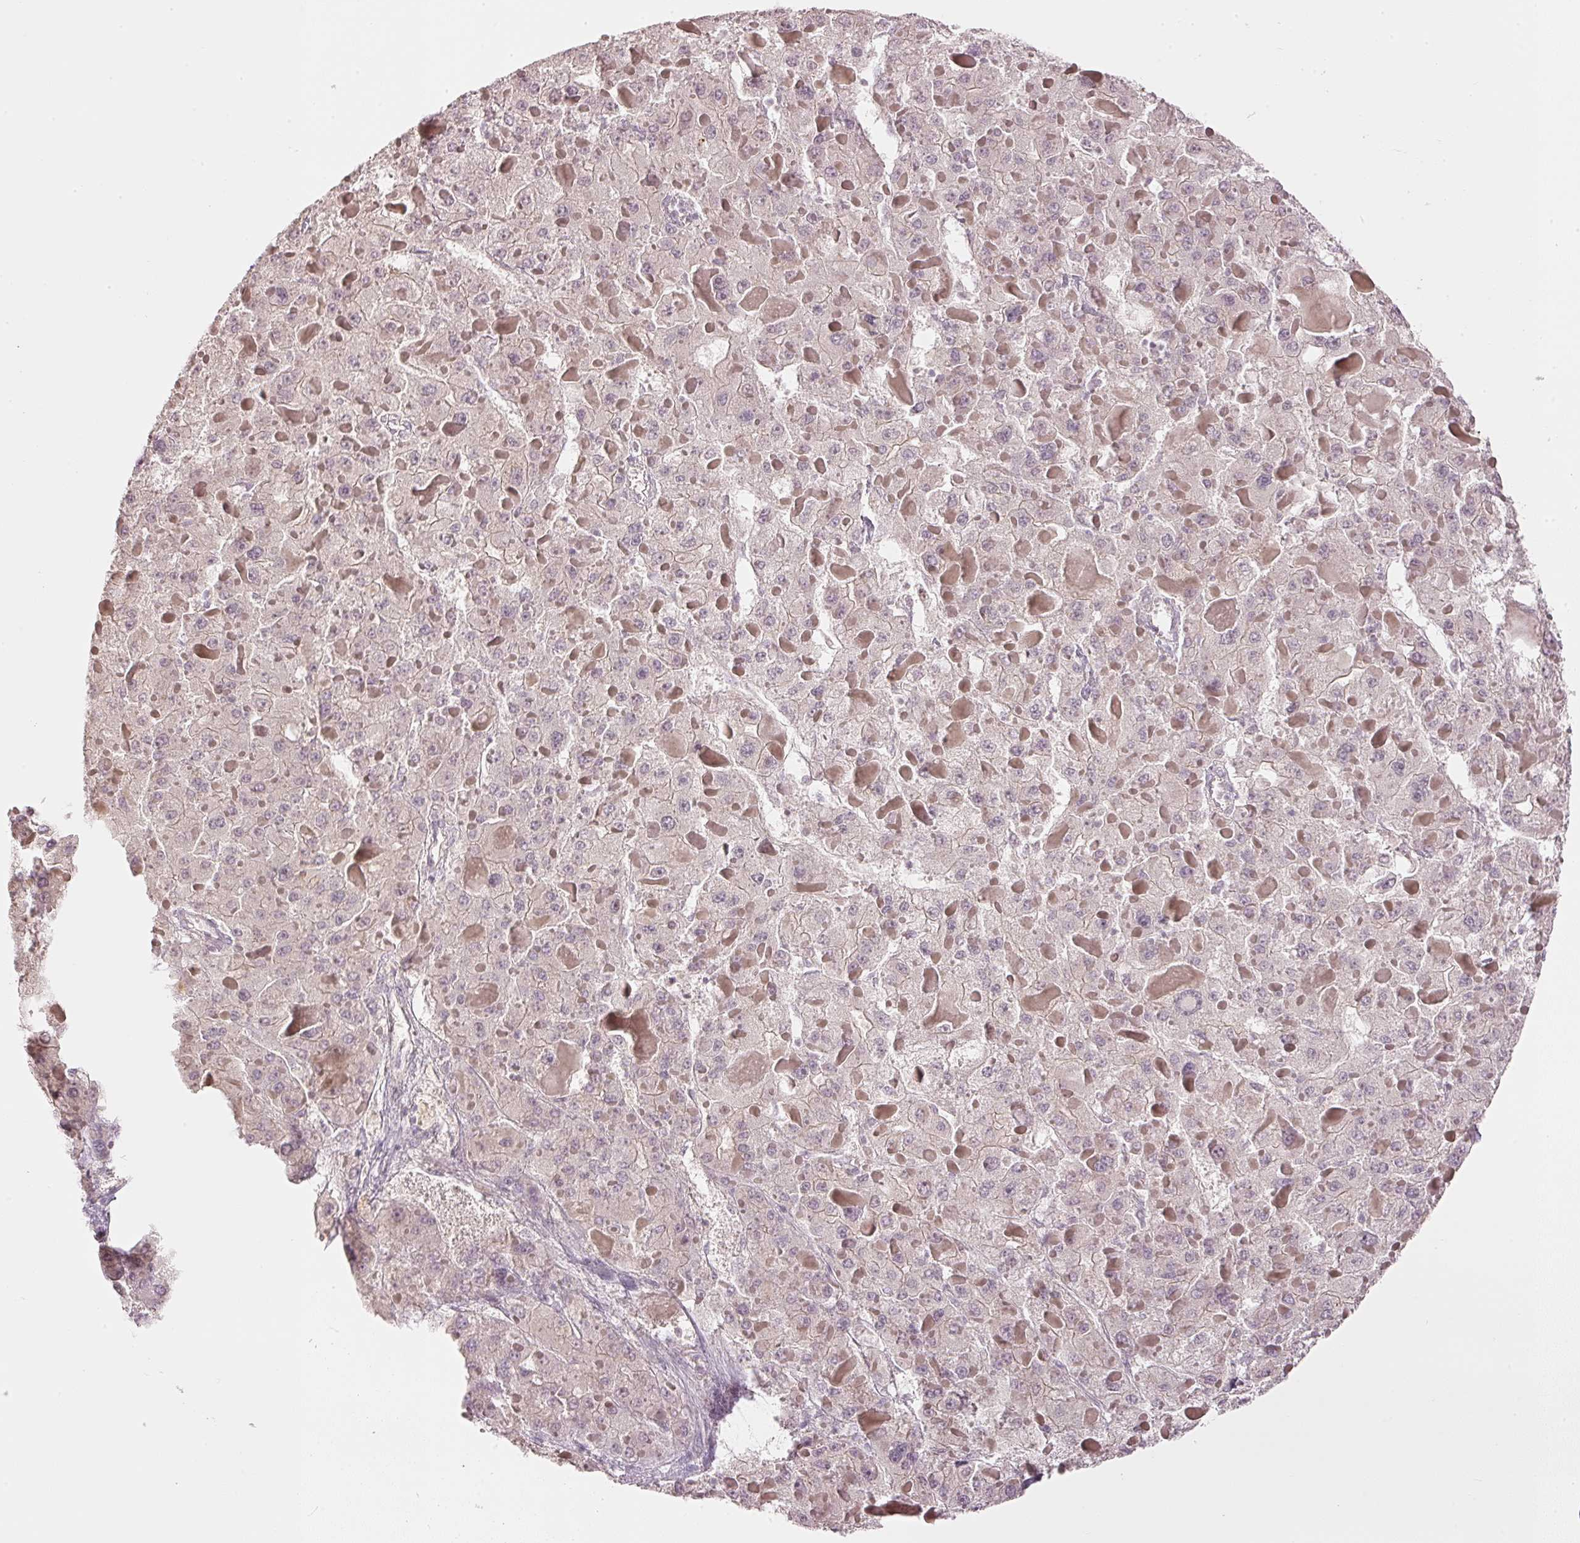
{"staining": {"intensity": "negative", "quantity": "none", "location": "none"}, "tissue": "liver cancer", "cell_type": "Tumor cells", "image_type": "cancer", "snomed": [{"axis": "morphology", "description": "Carcinoma, Hepatocellular, NOS"}, {"axis": "topography", "description": "Liver"}], "caption": "Immunohistochemical staining of liver hepatocellular carcinoma displays no significant expression in tumor cells.", "gene": "GZMA", "patient": {"sex": "female", "age": 73}}